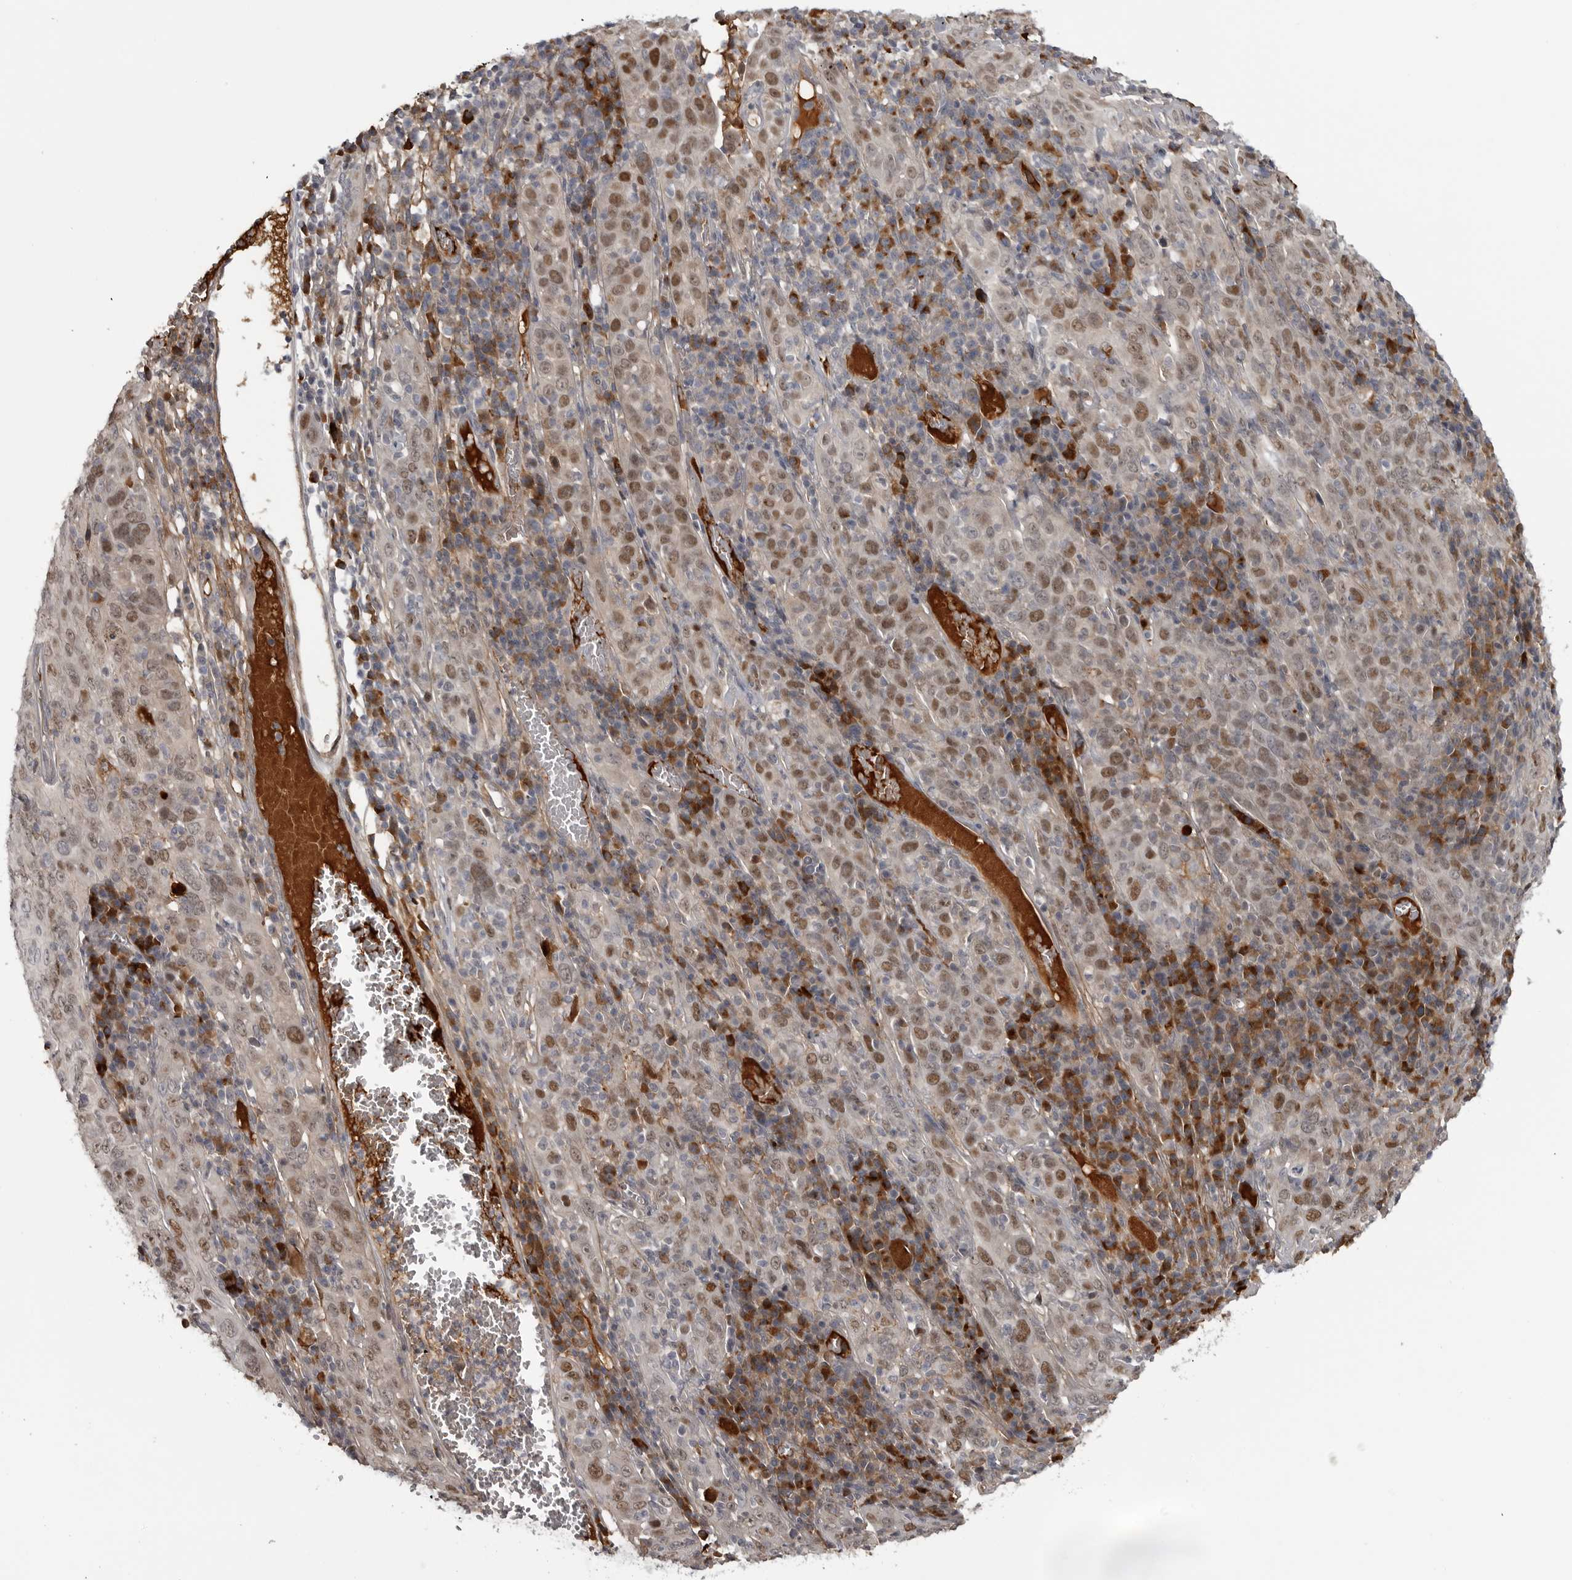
{"staining": {"intensity": "moderate", "quantity": ">75%", "location": "nuclear"}, "tissue": "cervical cancer", "cell_type": "Tumor cells", "image_type": "cancer", "snomed": [{"axis": "morphology", "description": "Squamous cell carcinoma, NOS"}, {"axis": "topography", "description": "Cervix"}], "caption": "Moderate nuclear expression for a protein is appreciated in approximately >75% of tumor cells of cervical cancer using IHC.", "gene": "ZNF277", "patient": {"sex": "female", "age": 46}}